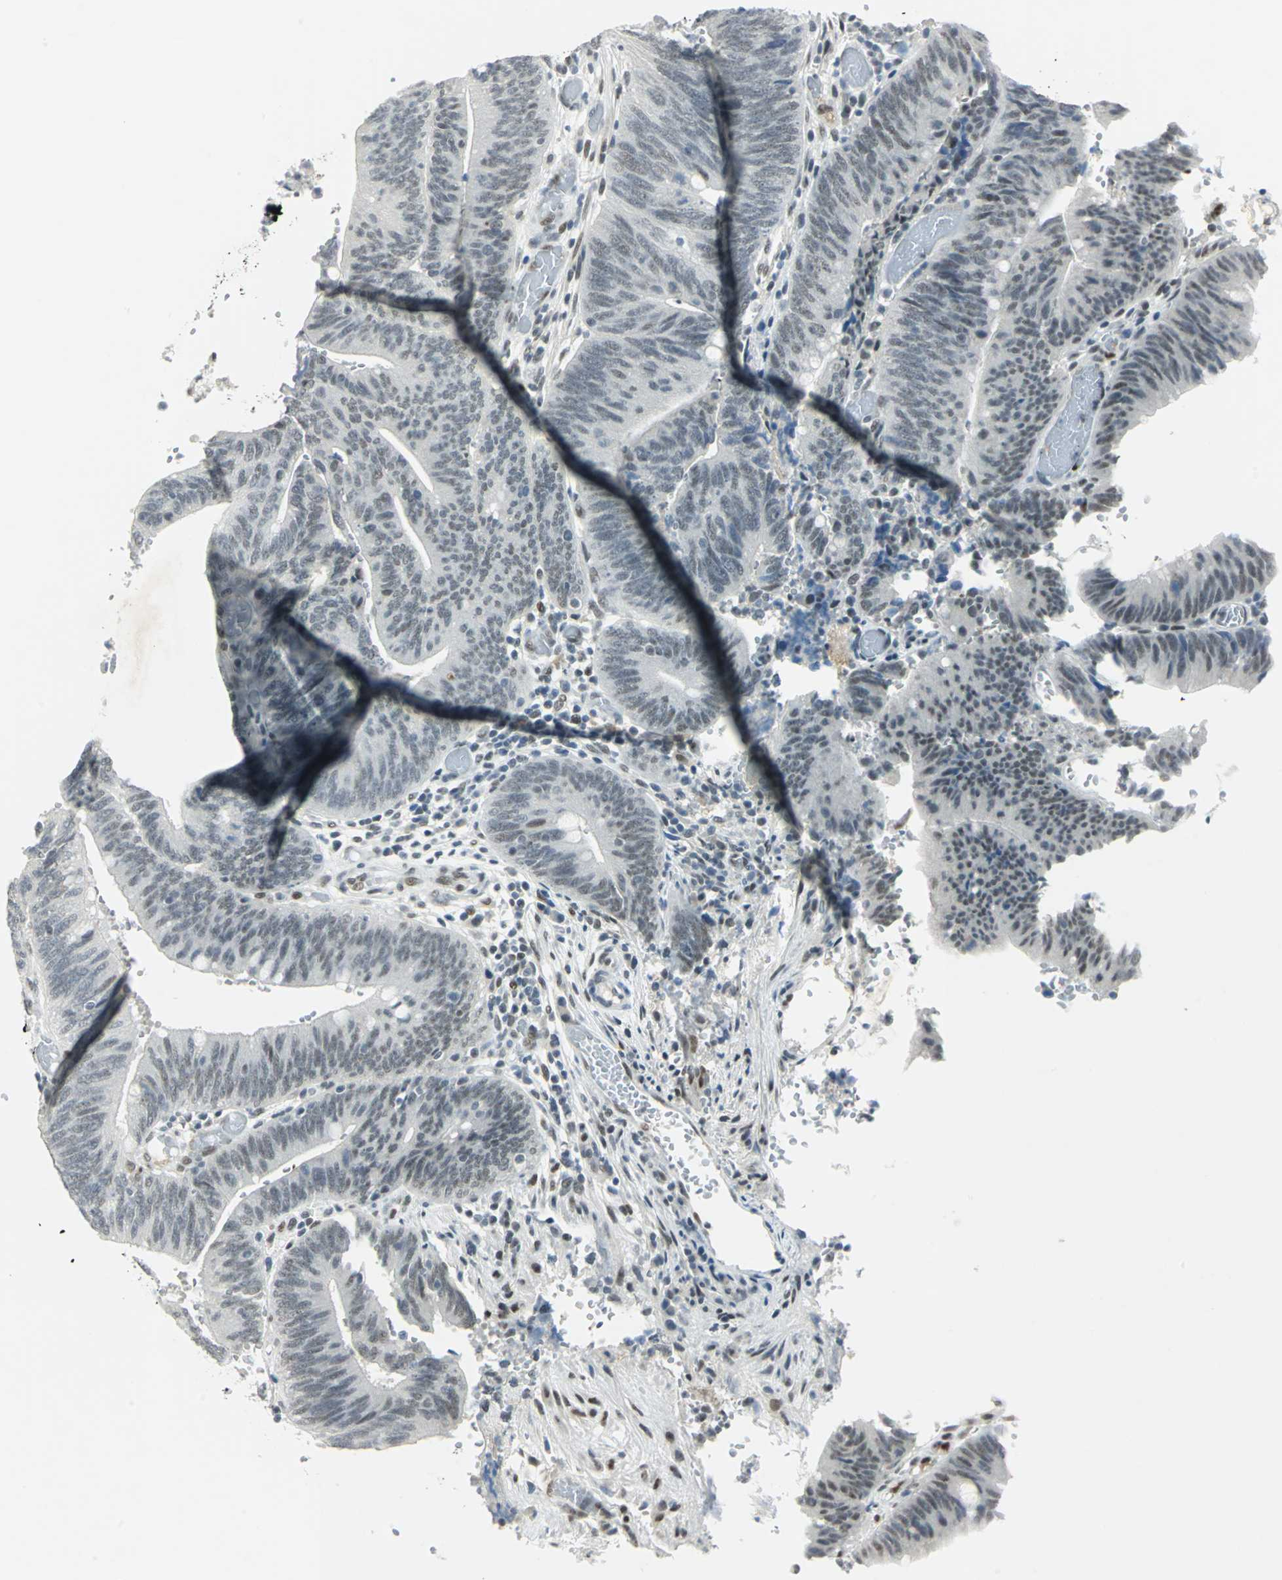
{"staining": {"intensity": "weak", "quantity": "<25%", "location": "nuclear"}, "tissue": "colorectal cancer", "cell_type": "Tumor cells", "image_type": "cancer", "snomed": [{"axis": "morphology", "description": "Adenocarcinoma, NOS"}, {"axis": "topography", "description": "Rectum"}], "caption": "This is an immunohistochemistry (IHC) image of human colorectal cancer. There is no staining in tumor cells.", "gene": "MTMR10", "patient": {"sex": "female", "age": 66}}